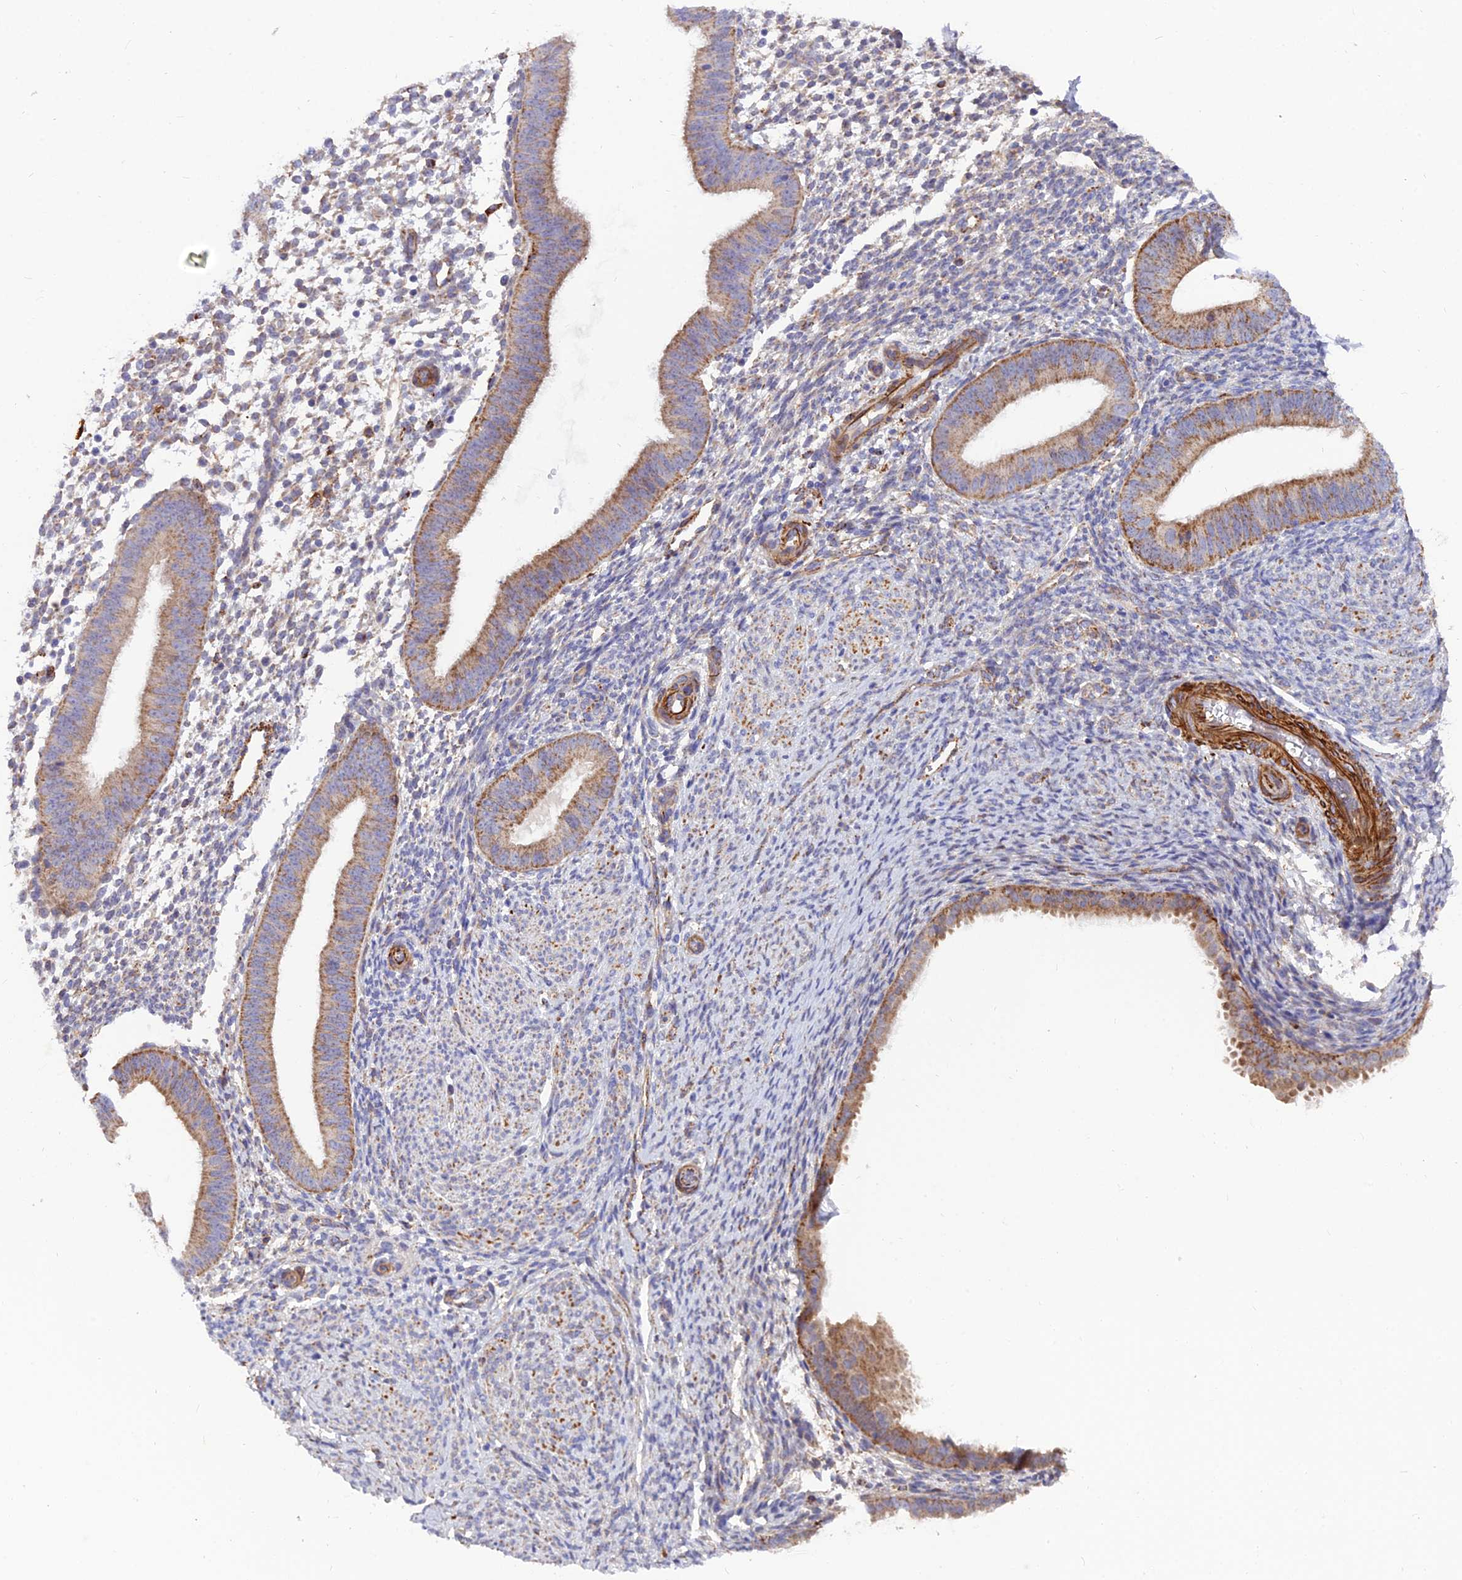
{"staining": {"intensity": "weak", "quantity": "<25%", "location": "cytoplasmic/membranous"}, "tissue": "endometrium", "cell_type": "Cells in endometrial stroma", "image_type": "normal", "snomed": [{"axis": "morphology", "description": "Normal tissue, NOS"}, {"axis": "topography", "description": "Uterus"}, {"axis": "topography", "description": "Endometrium"}], "caption": "This histopathology image is of unremarkable endometrium stained with IHC to label a protein in brown with the nuclei are counter-stained blue. There is no positivity in cells in endometrial stroma. Brightfield microscopy of immunohistochemistry (IHC) stained with DAB (3,3'-diaminobenzidine) (brown) and hematoxylin (blue), captured at high magnification.", "gene": "TIGD6", "patient": {"sex": "female", "age": 48}}